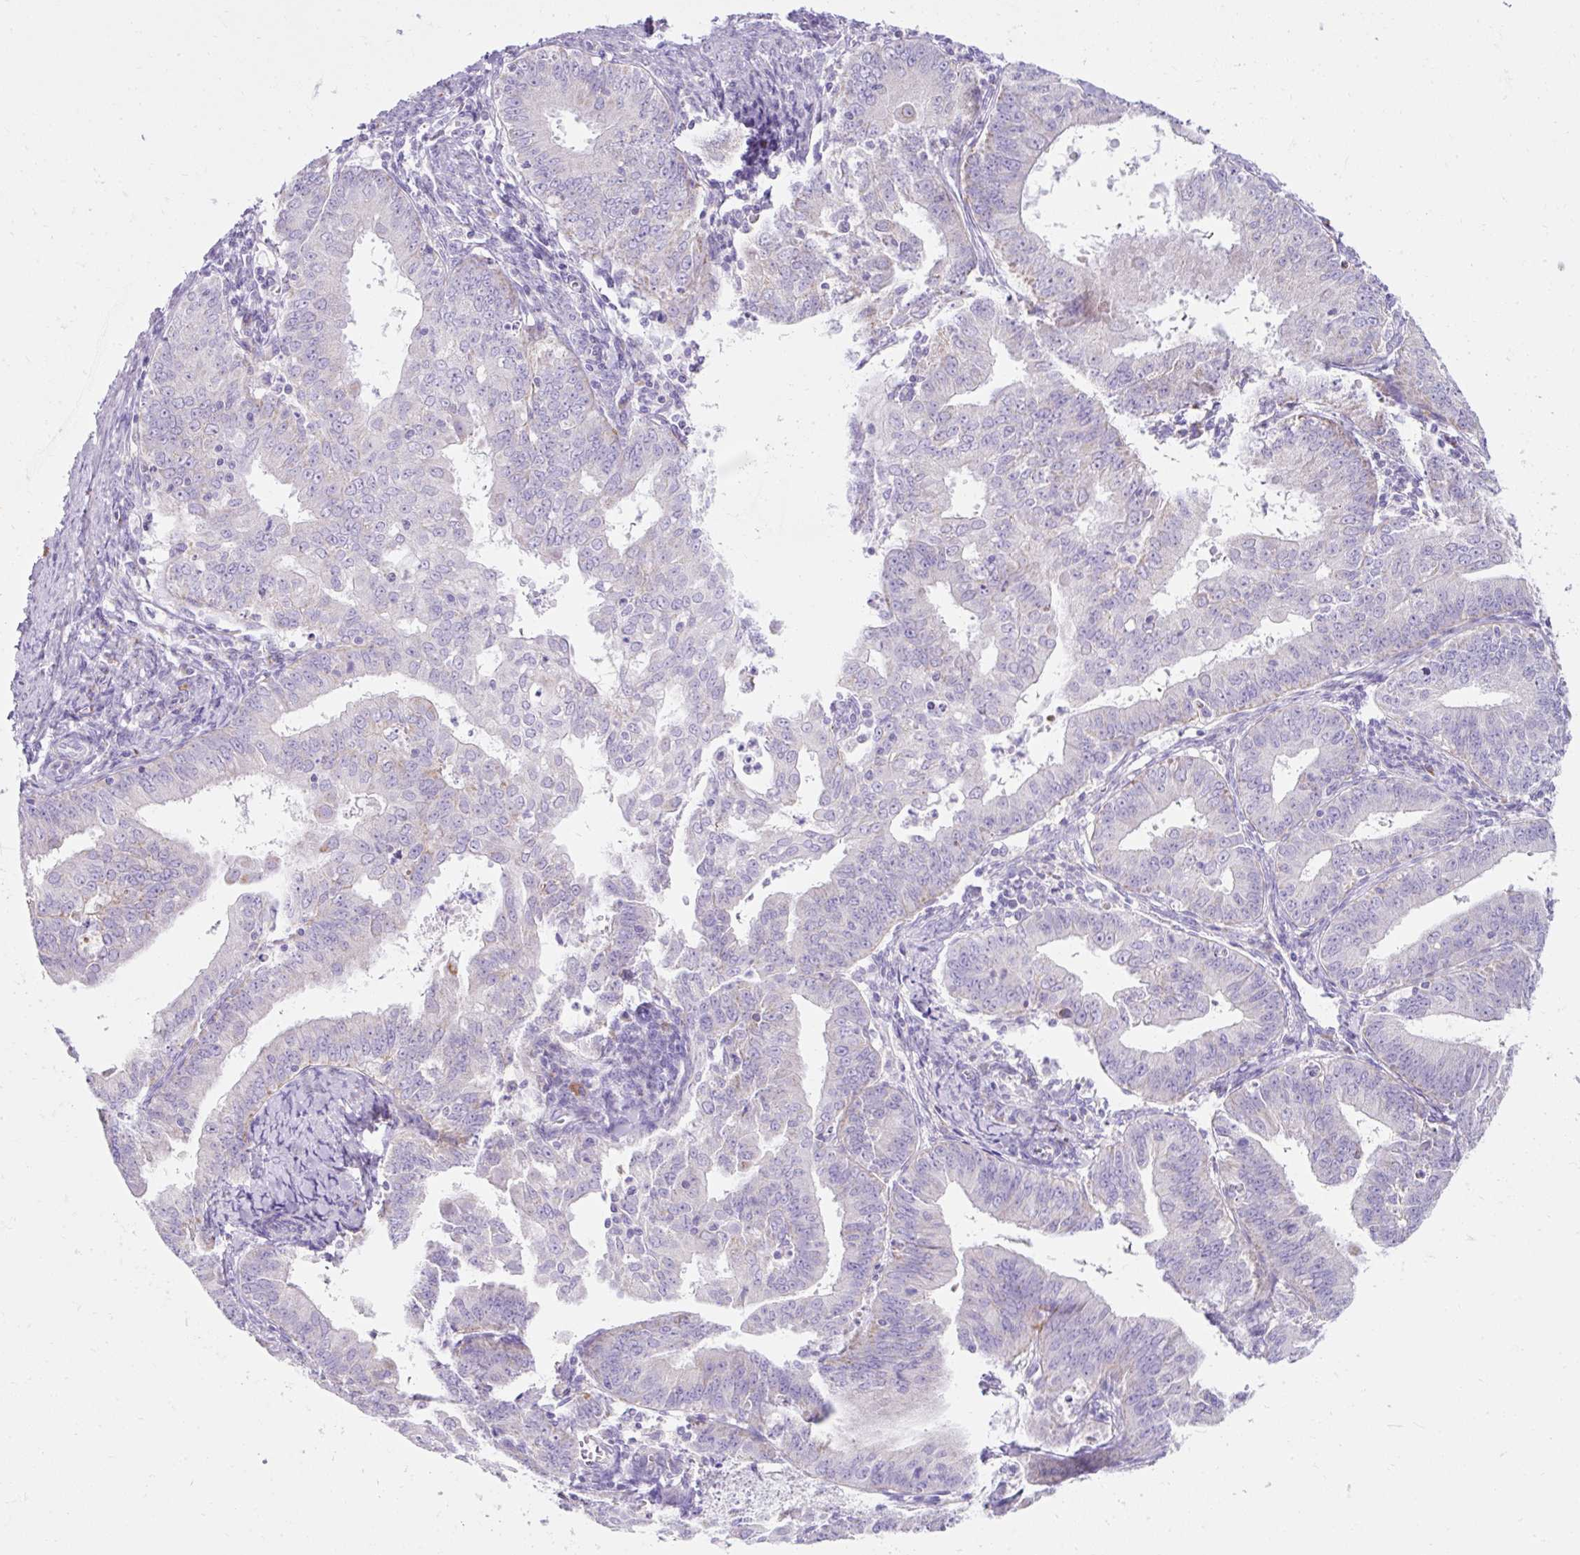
{"staining": {"intensity": "negative", "quantity": "none", "location": "none"}, "tissue": "endometrial cancer", "cell_type": "Tumor cells", "image_type": "cancer", "snomed": [{"axis": "morphology", "description": "Adenocarcinoma, NOS"}, {"axis": "topography", "description": "Endometrium"}], "caption": "This is a micrograph of immunohistochemistry (IHC) staining of endometrial cancer, which shows no staining in tumor cells.", "gene": "PLPP2", "patient": {"sex": "female", "age": 73}}